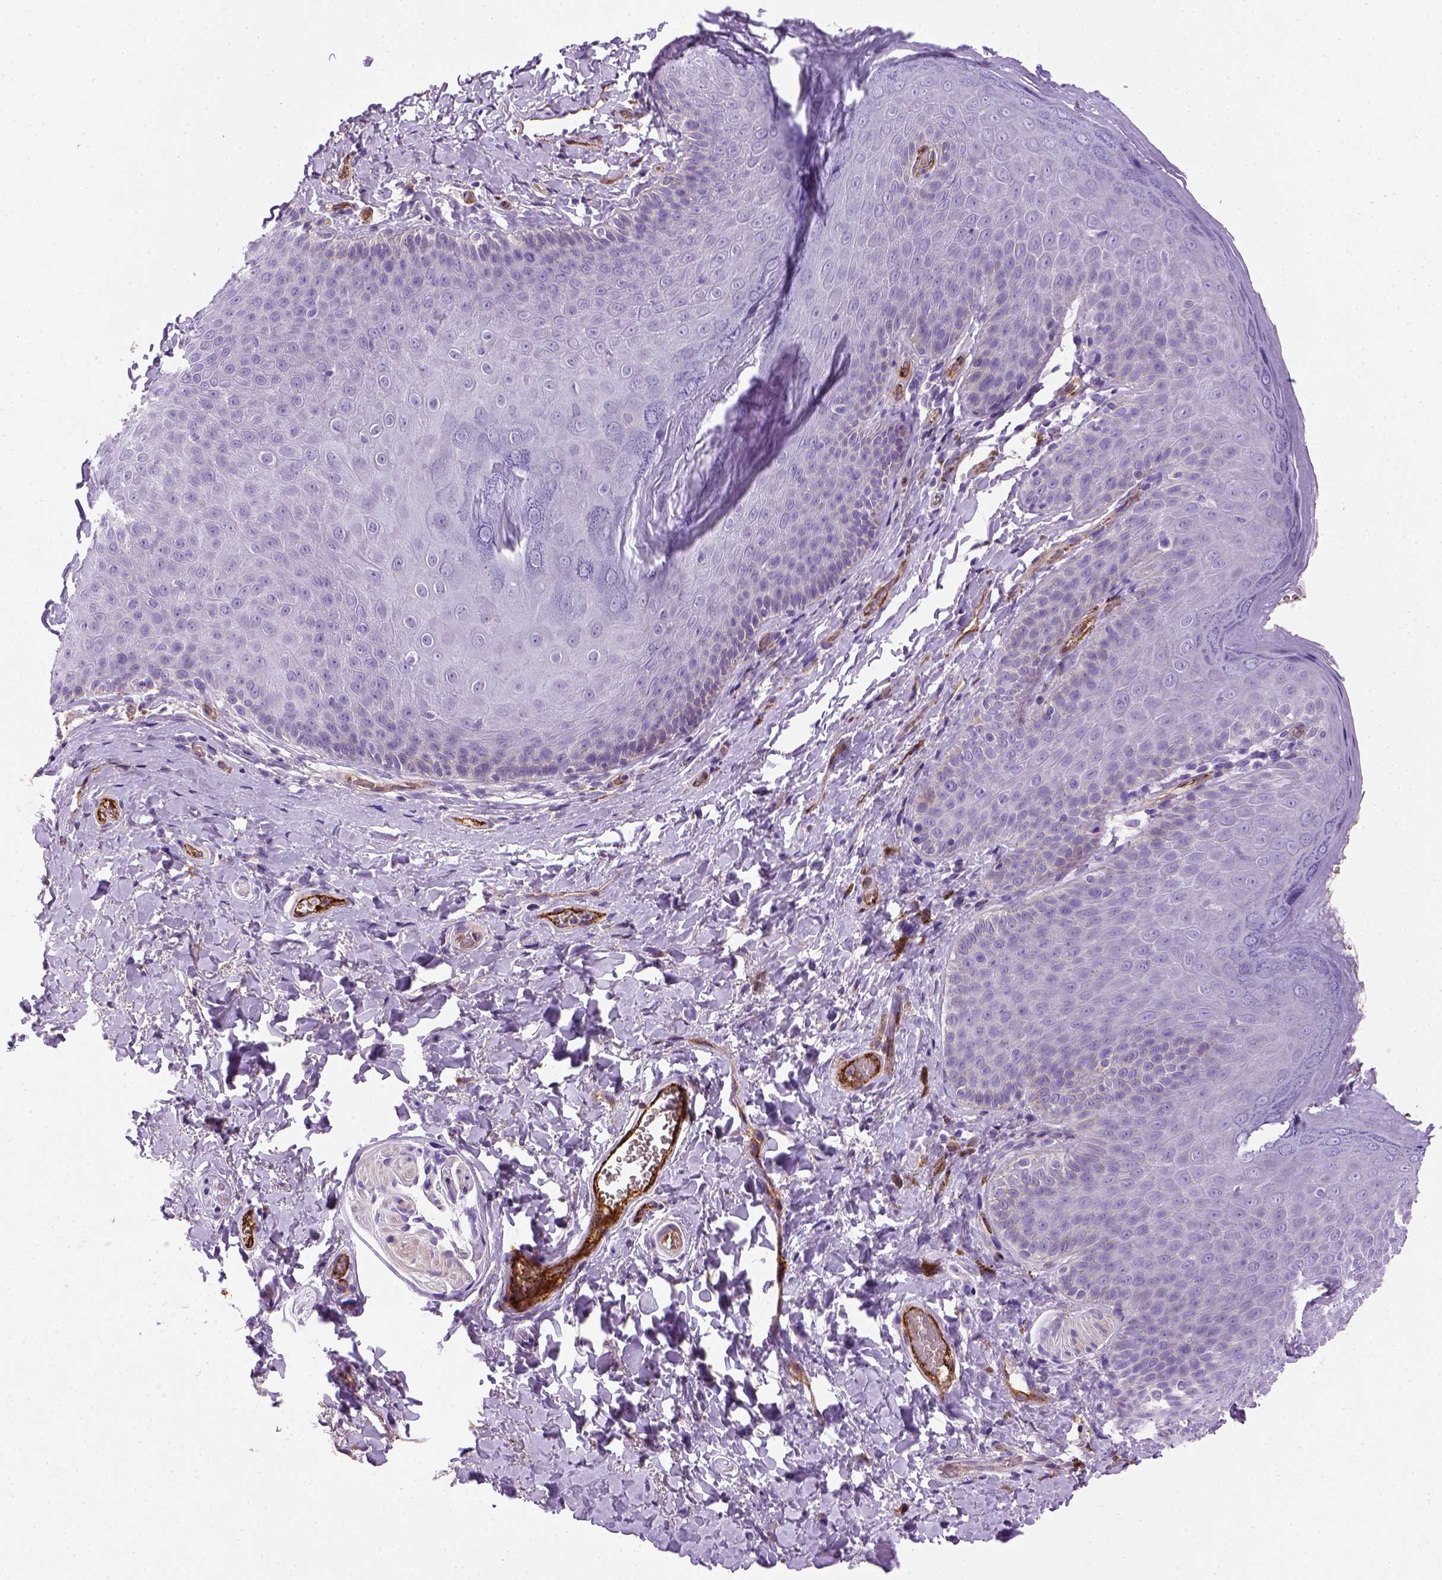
{"staining": {"intensity": "negative", "quantity": "none", "location": "none"}, "tissue": "skin", "cell_type": "Epidermal cells", "image_type": "normal", "snomed": [{"axis": "morphology", "description": "Normal tissue, NOS"}, {"axis": "topography", "description": "Anal"}], "caption": "IHC micrograph of benign skin: human skin stained with DAB (3,3'-diaminobenzidine) shows no significant protein positivity in epidermal cells. Brightfield microscopy of IHC stained with DAB (3,3'-diaminobenzidine) (brown) and hematoxylin (blue), captured at high magnification.", "gene": "VWF", "patient": {"sex": "male", "age": 53}}